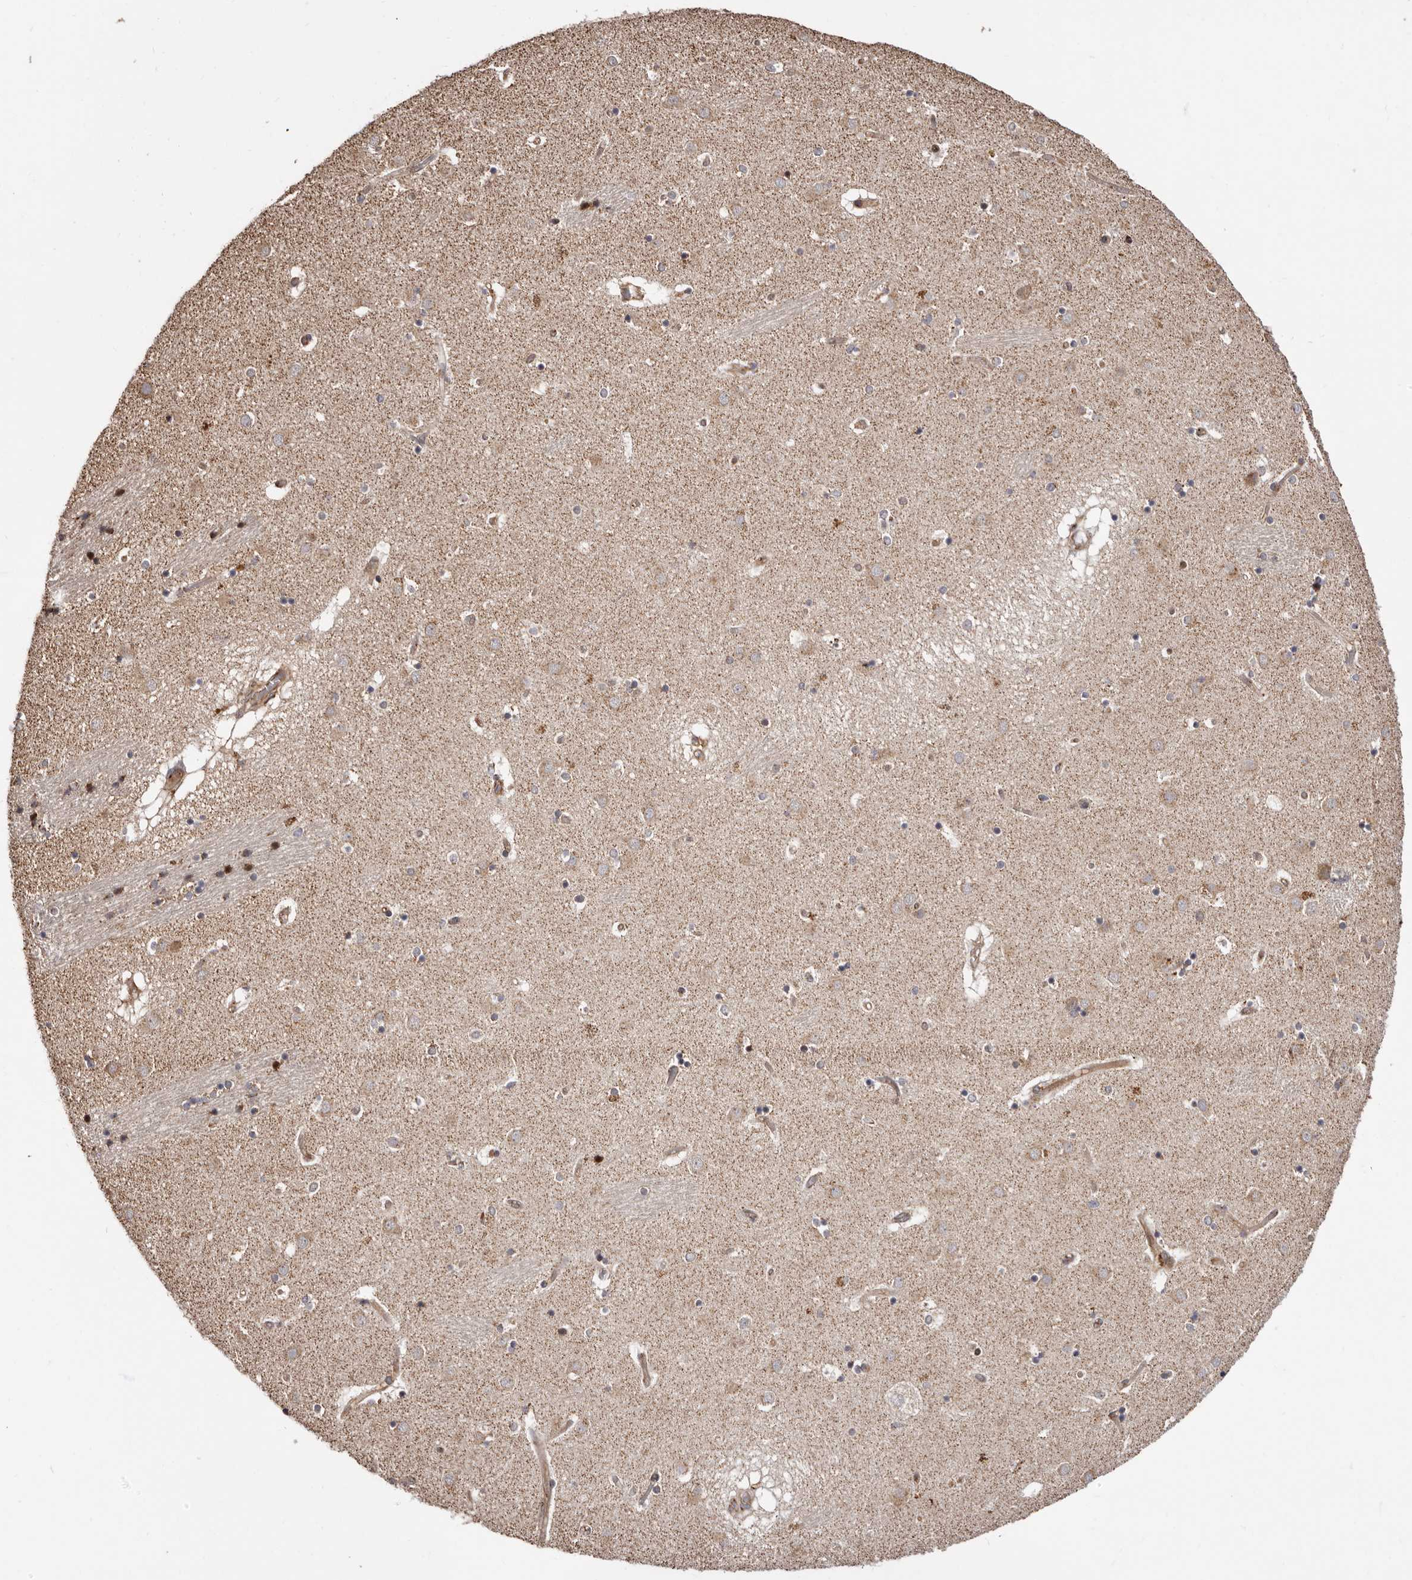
{"staining": {"intensity": "moderate", "quantity": "25%-75%", "location": "cytoplasmic/membranous"}, "tissue": "caudate", "cell_type": "Glial cells", "image_type": "normal", "snomed": [{"axis": "morphology", "description": "Normal tissue, NOS"}, {"axis": "topography", "description": "Lateral ventricle wall"}], "caption": "Immunohistochemical staining of benign caudate exhibits moderate cytoplasmic/membranous protein expression in about 25%-75% of glial cells. The protein is shown in brown color, while the nuclei are stained blue.", "gene": "GPR27", "patient": {"sex": "male", "age": 70}}